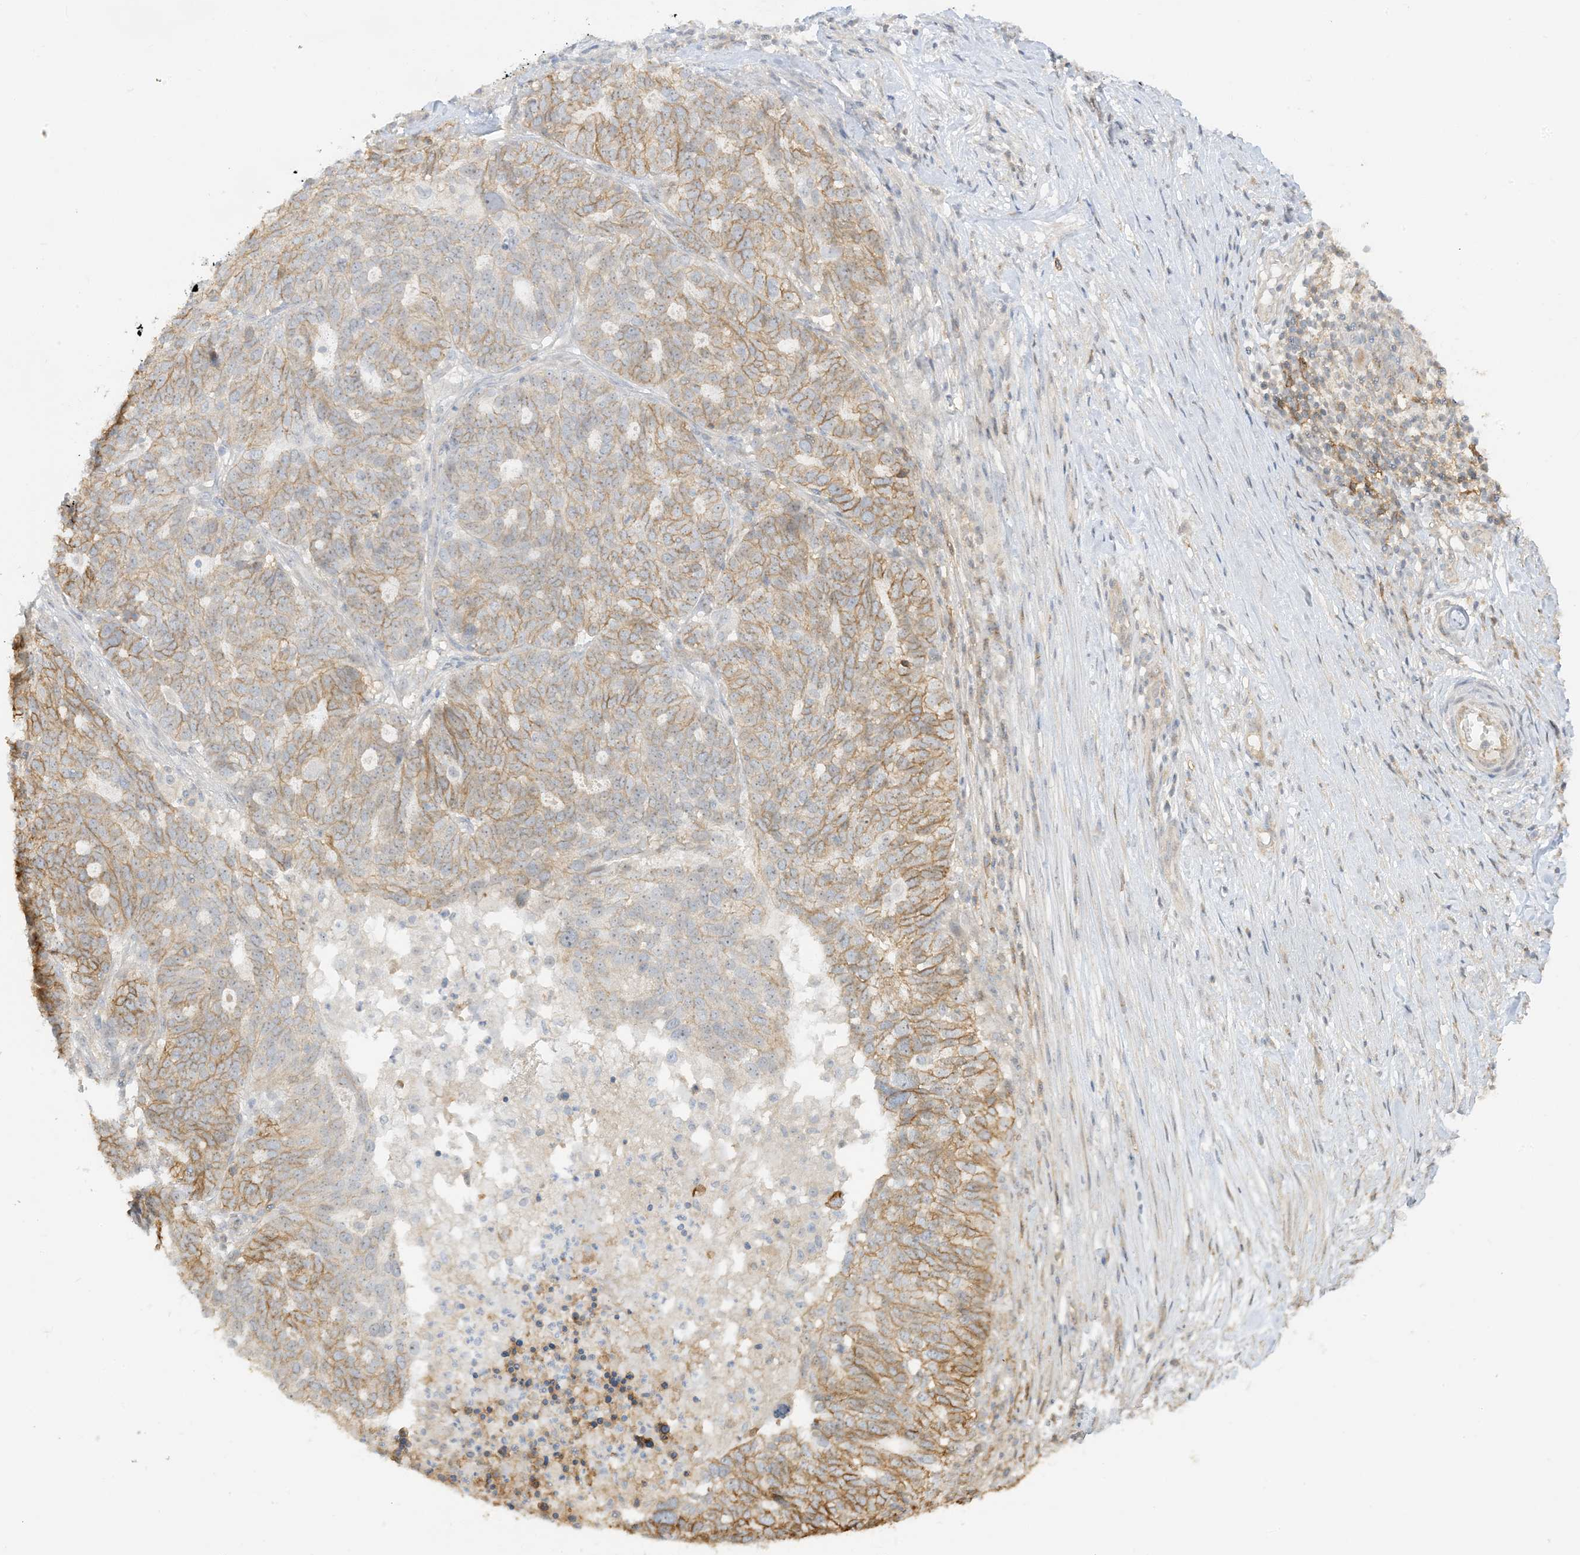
{"staining": {"intensity": "moderate", "quantity": "25%-75%", "location": "cytoplasmic/membranous"}, "tissue": "ovarian cancer", "cell_type": "Tumor cells", "image_type": "cancer", "snomed": [{"axis": "morphology", "description": "Cystadenocarcinoma, serous, NOS"}, {"axis": "topography", "description": "Ovary"}], "caption": "Immunohistochemistry (IHC) photomicrograph of human serous cystadenocarcinoma (ovarian) stained for a protein (brown), which shows medium levels of moderate cytoplasmic/membranous positivity in about 25%-75% of tumor cells.", "gene": "ETAA1", "patient": {"sex": "female", "age": 59}}